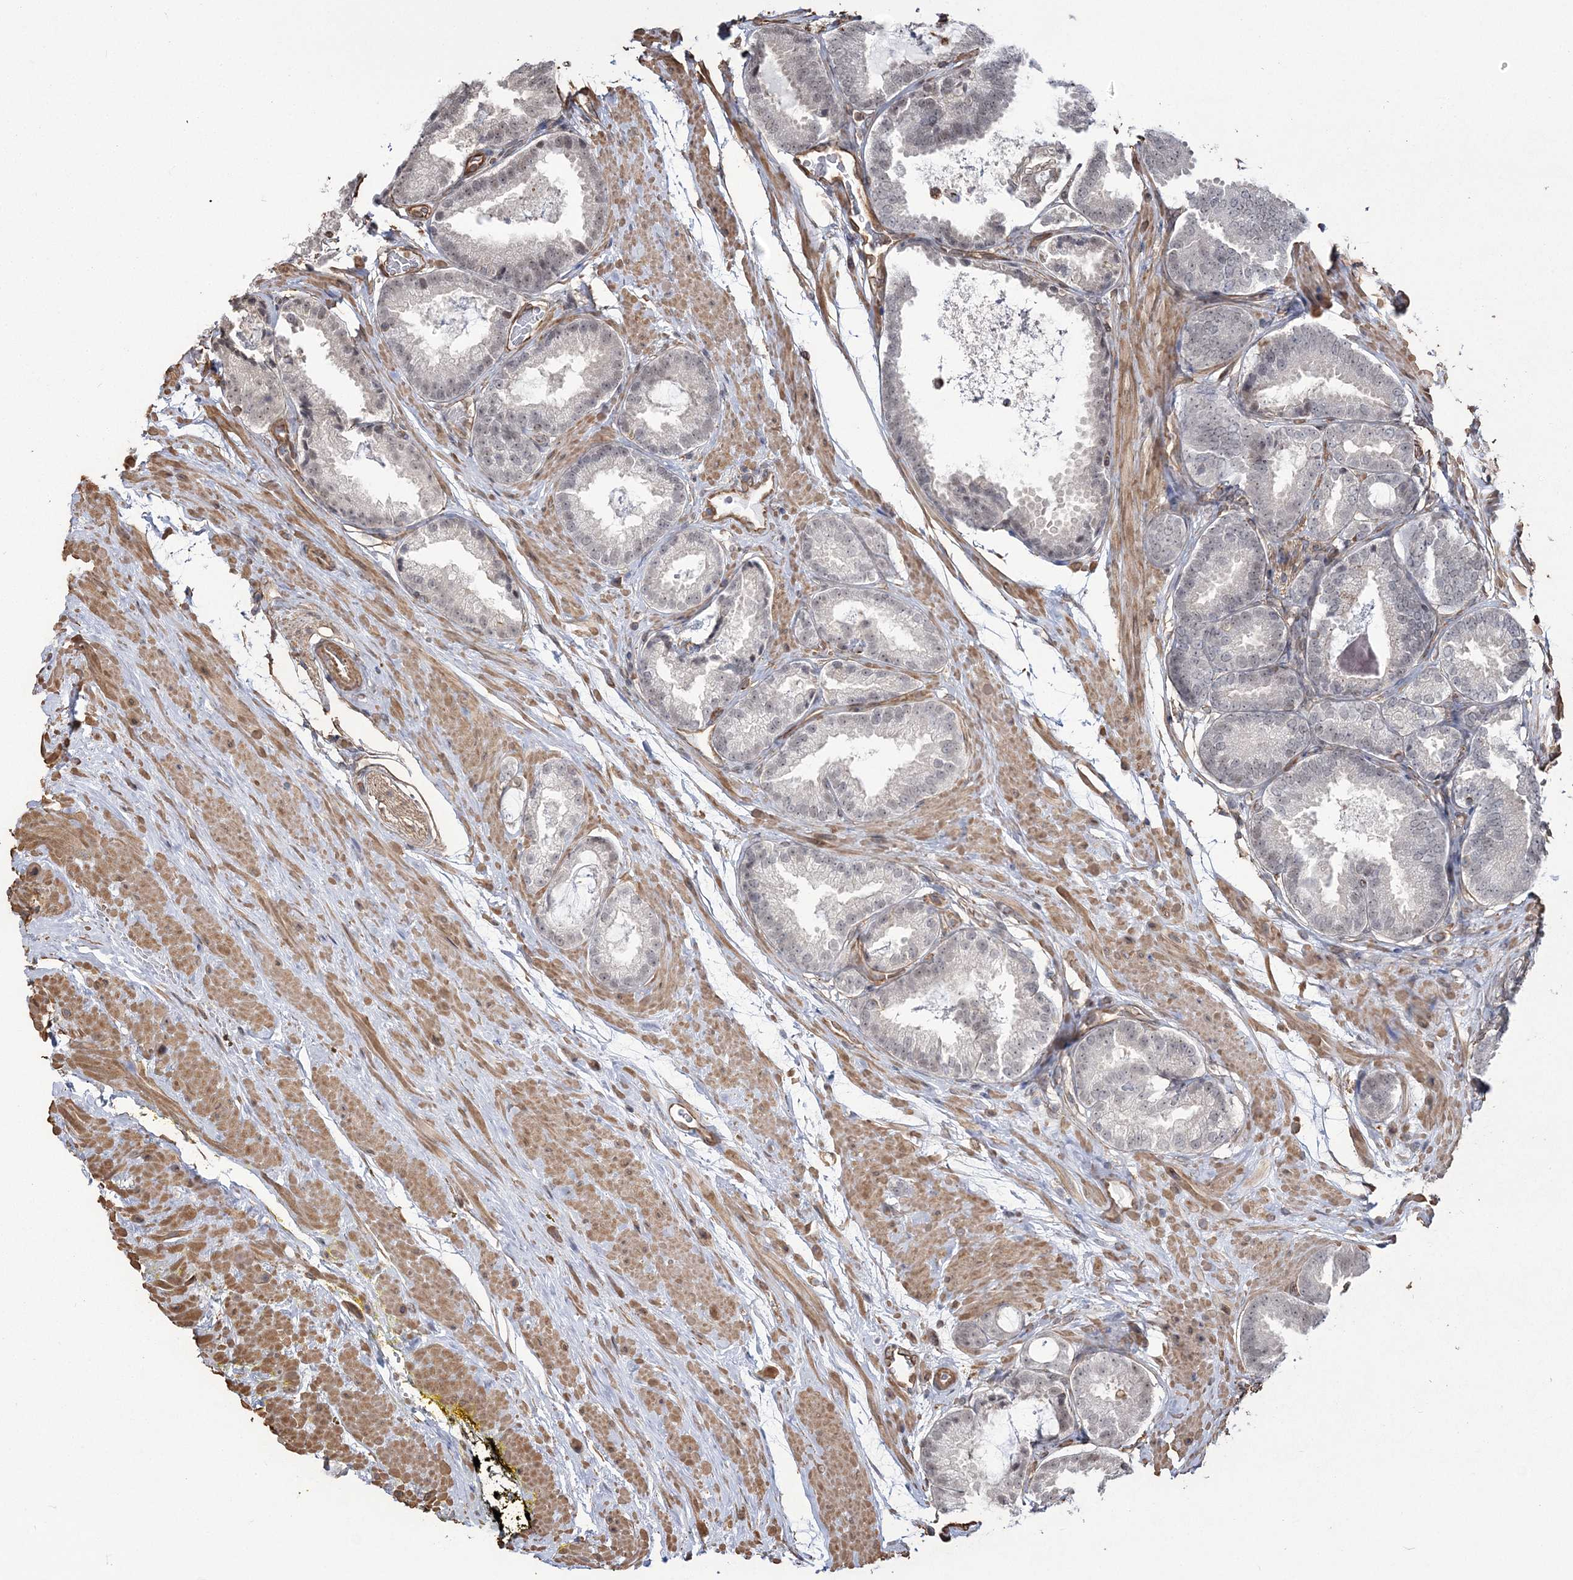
{"staining": {"intensity": "negative", "quantity": "none", "location": "none"}, "tissue": "prostate cancer", "cell_type": "Tumor cells", "image_type": "cancer", "snomed": [{"axis": "morphology", "description": "Adenocarcinoma, Low grade"}, {"axis": "topography", "description": "Prostate"}], "caption": "Histopathology image shows no protein staining in tumor cells of adenocarcinoma (low-grade) (prostate) tissue.", "gene": "ATP11B", "patient": {"sex": "male", "age": 71}}